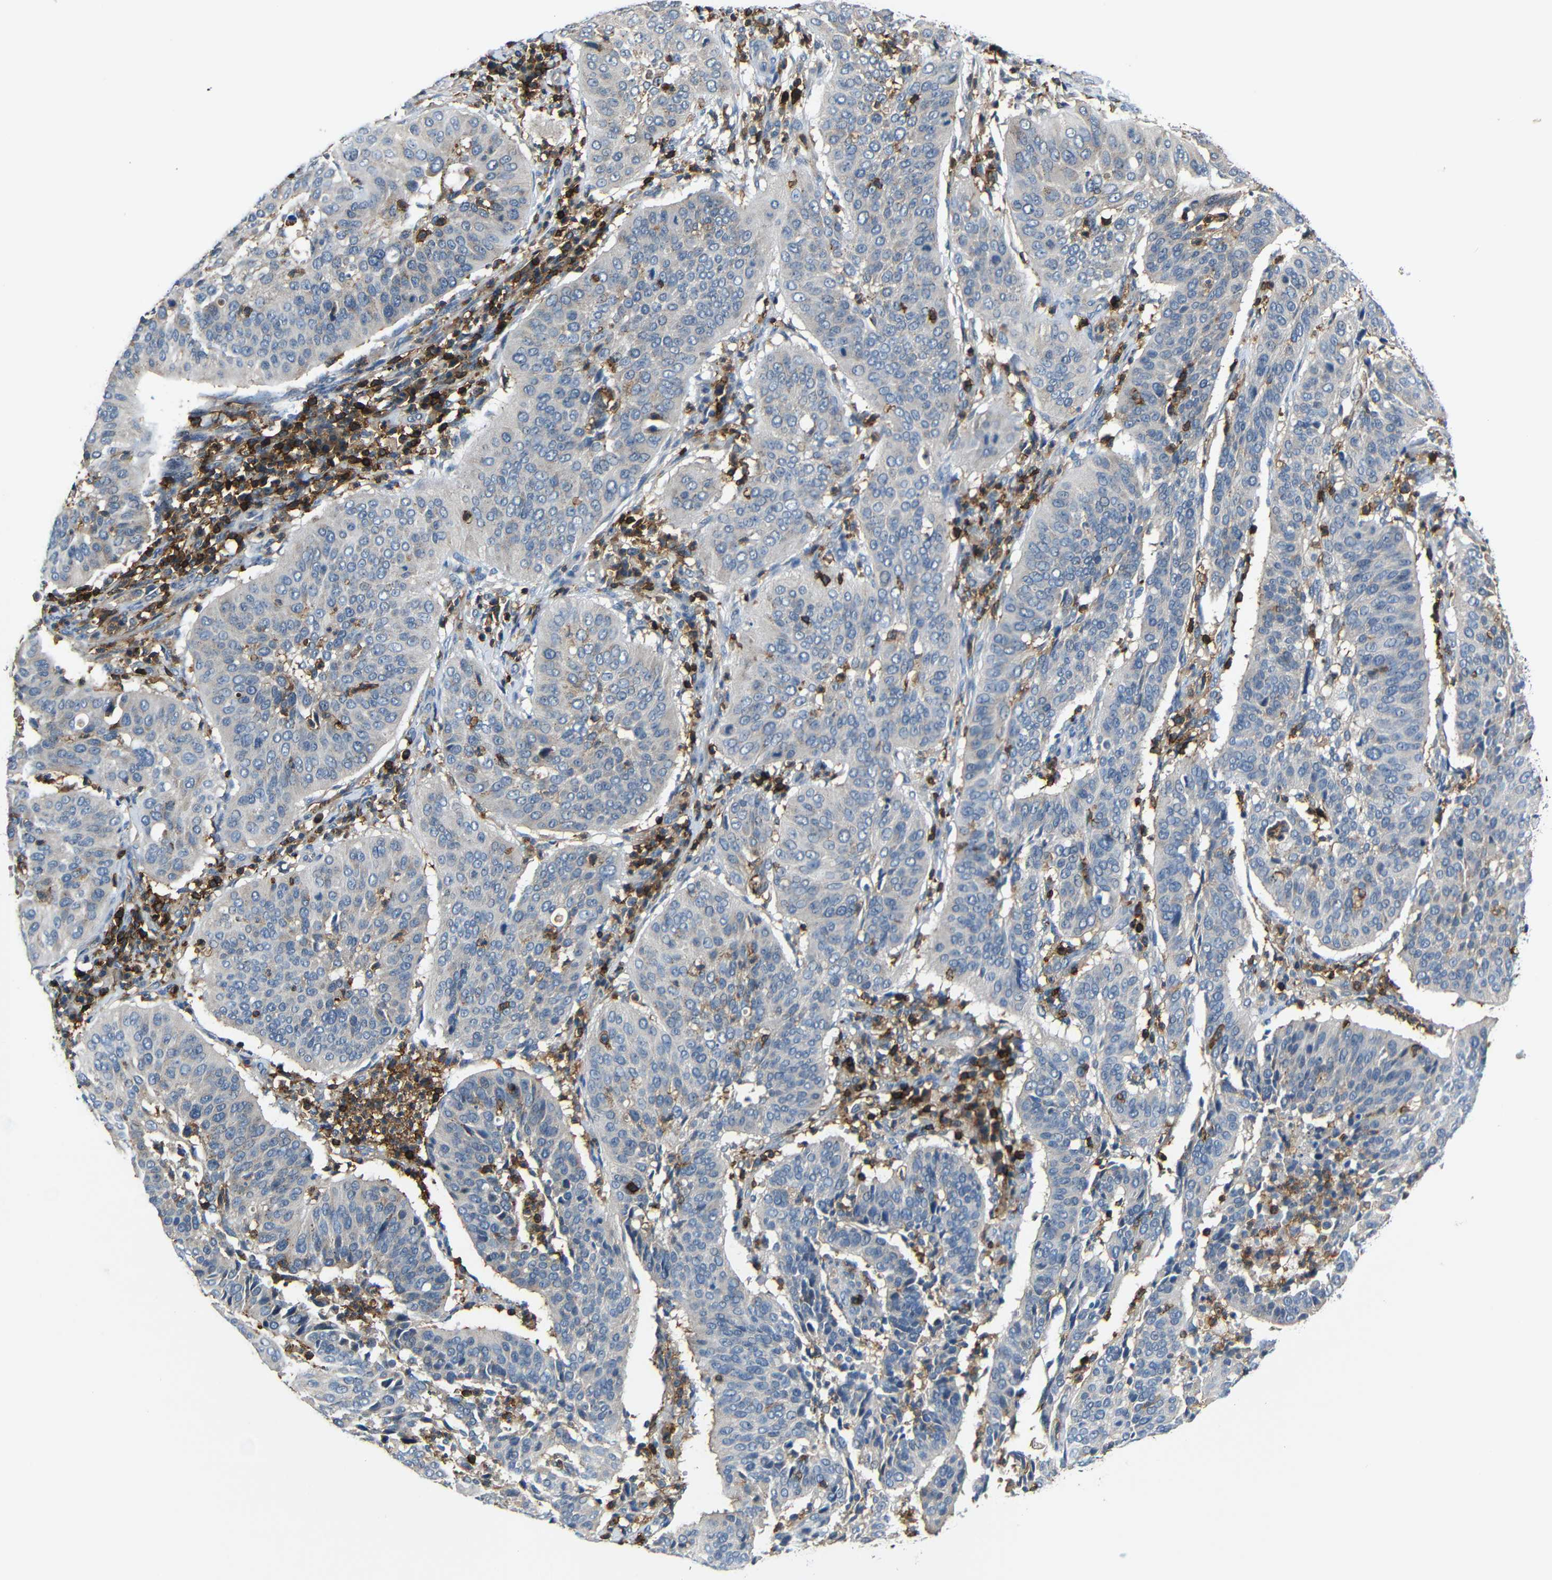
{"staining": {"intensity": "negative", "quantity": "none", "location": "none"}, "tissue": "cervical cancer", "cell_type": "Tumor cells", "image_type": "cancer", "snomed": [{"axis": "morphology", "description": "Normal tissue, NOS"}, {"axis": "morphology", "description": "Squamous cell carcinoma, NOS"}, {"axis": "topography", "description": "Cervix"}], "caption": "There is no significant staining in tumor cells of squamous cell carcinoma (cervical).", "gene": "P2RY12", "patient": {"sex": "female", "age": 39}}